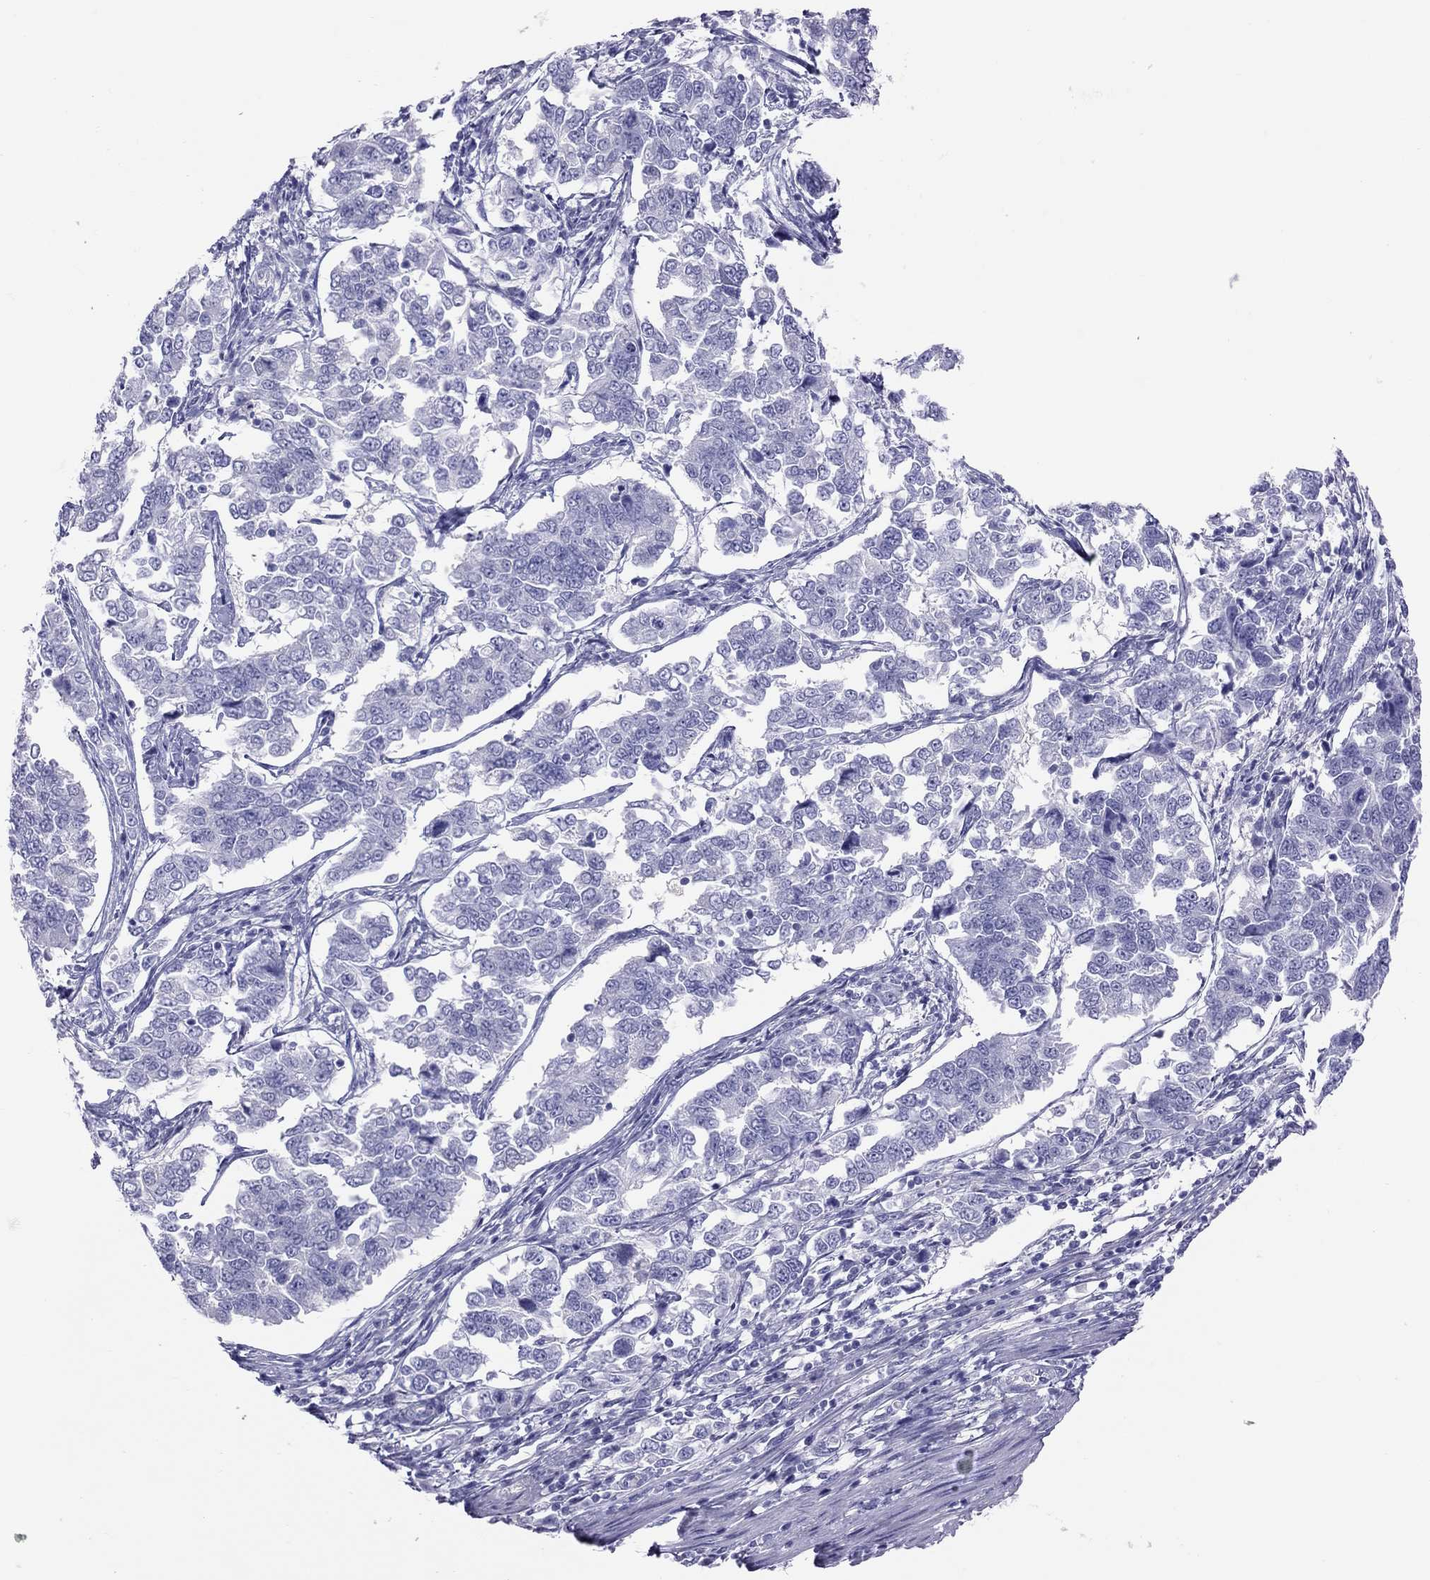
{"staining": {"intensity": "negative", "quantity": "none", "location": "none"}, "tissue": "endometrial cancer", "cell_type": "Tumor cells", "image_type": "cancer", "snomed": [{"axis": "morphology", "description": "Adenocarcinoma, NOS"}, {"axis": "topography", "description": "Endometrium"}], "caption": "An immunohistochemistry (IHC) histopathology image of endometrial adenocarcinoma is shown. There is no staining in tumor cells of endometrial adenocarcinoma. The staining was performed using DAB to visualize the protein expression in brown, while the nuclei were stained in blue with hematoxylin (Magnification: 20x).", "gene": "PSMB11", "patient": {"sex": "female", "age": 43}}